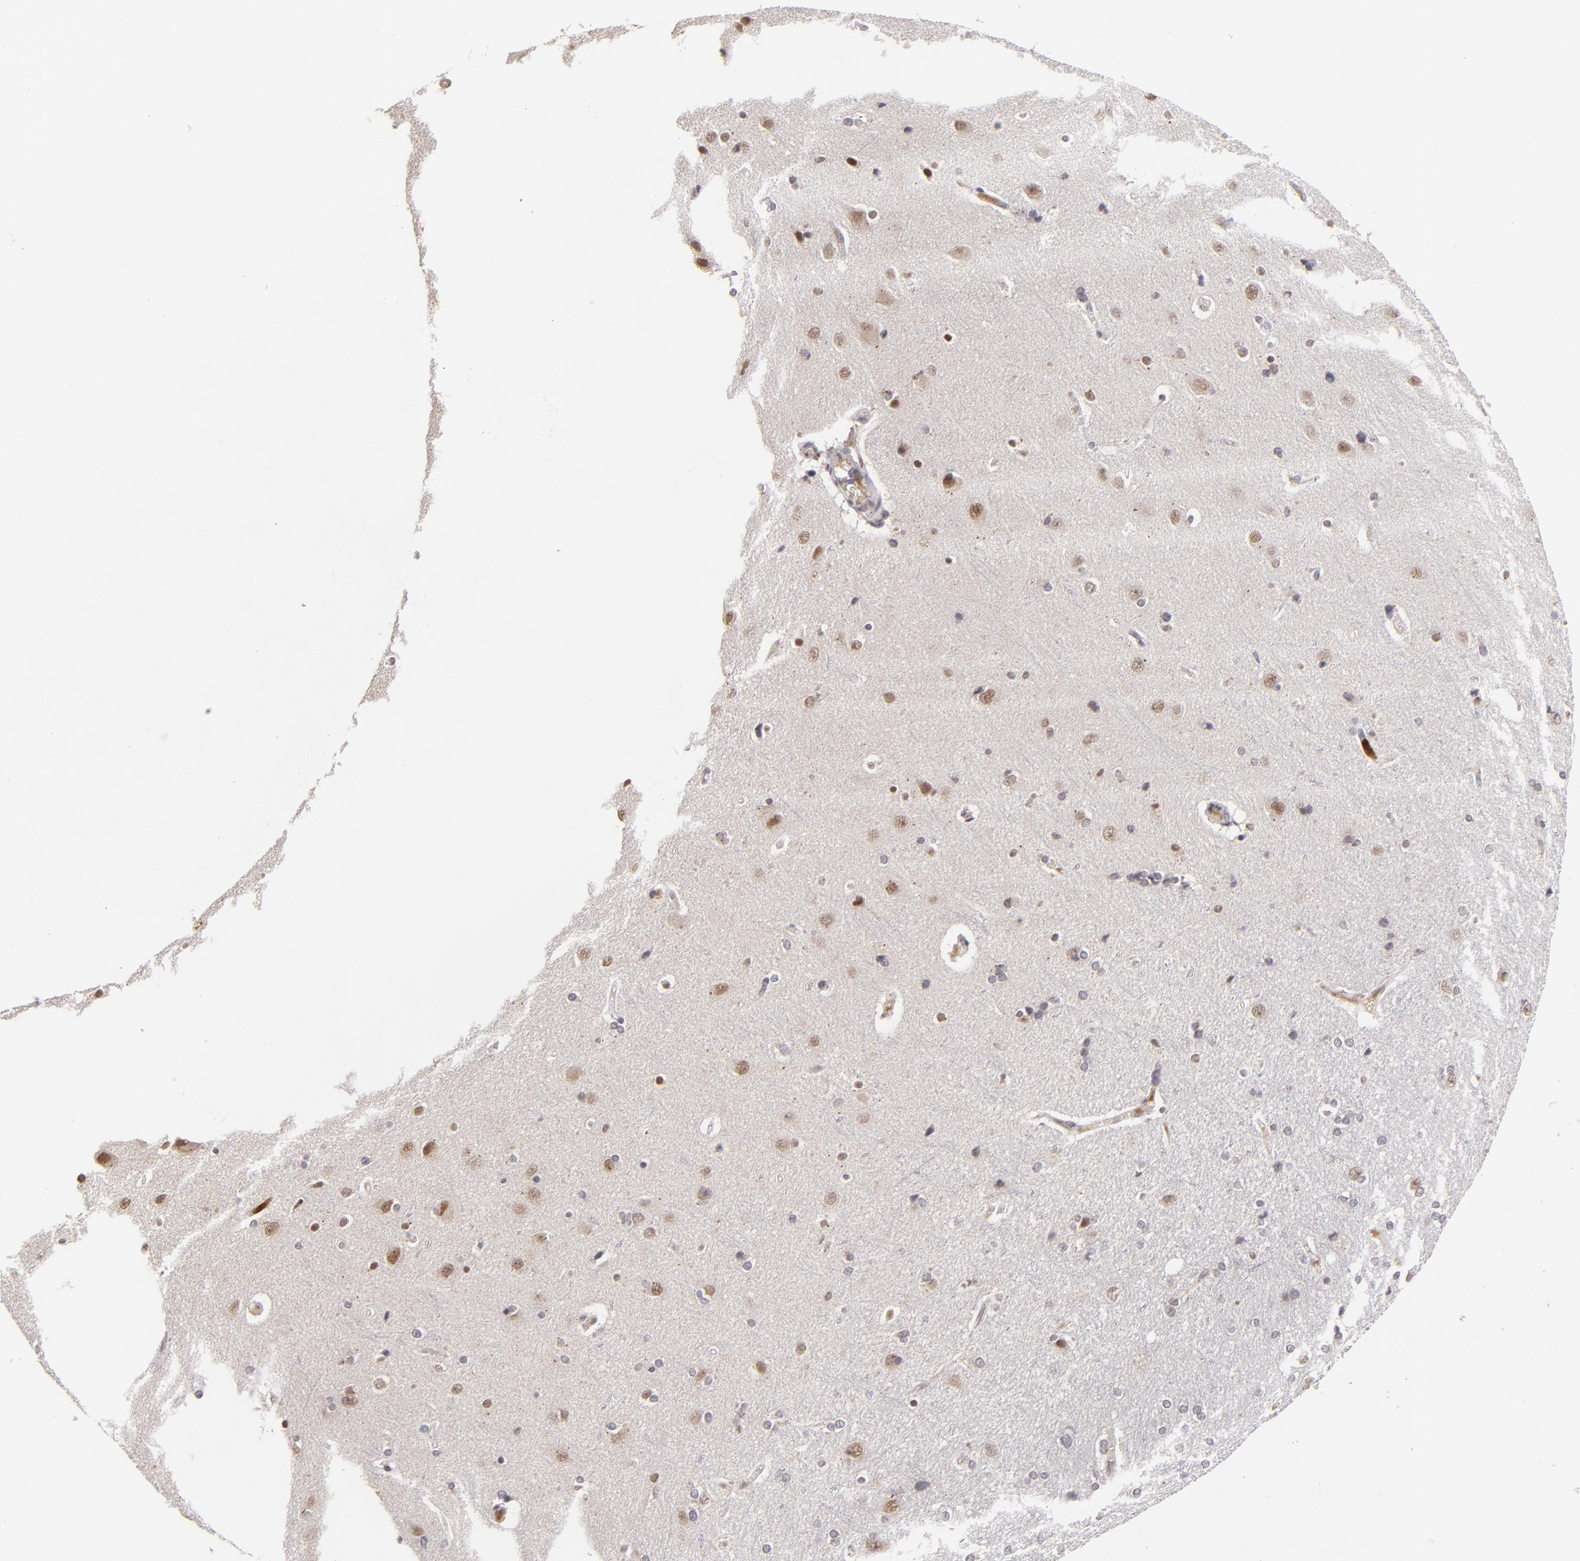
{"staining": {"intensity": "negative", "quantity": "none", "location": "none"}, "tissue": "cerebral cortex", "cell_type": "Endothelial cells", "image_type": "normal", "snomed": [{"axis": "morphology", "description": "Normal tissue, NOS"}, {"axis": "topography", "description": "Cerebral cortex"}], "caption": "IHC photomicrograph of normal cerebral cortex: cerebral cortex stained with DAB (3,3'-diaminobenzidine) reveals no significant protein staining in endothelial cells.", "gene": "RXRG", "patient": {"sex": "female", "age": 54}}